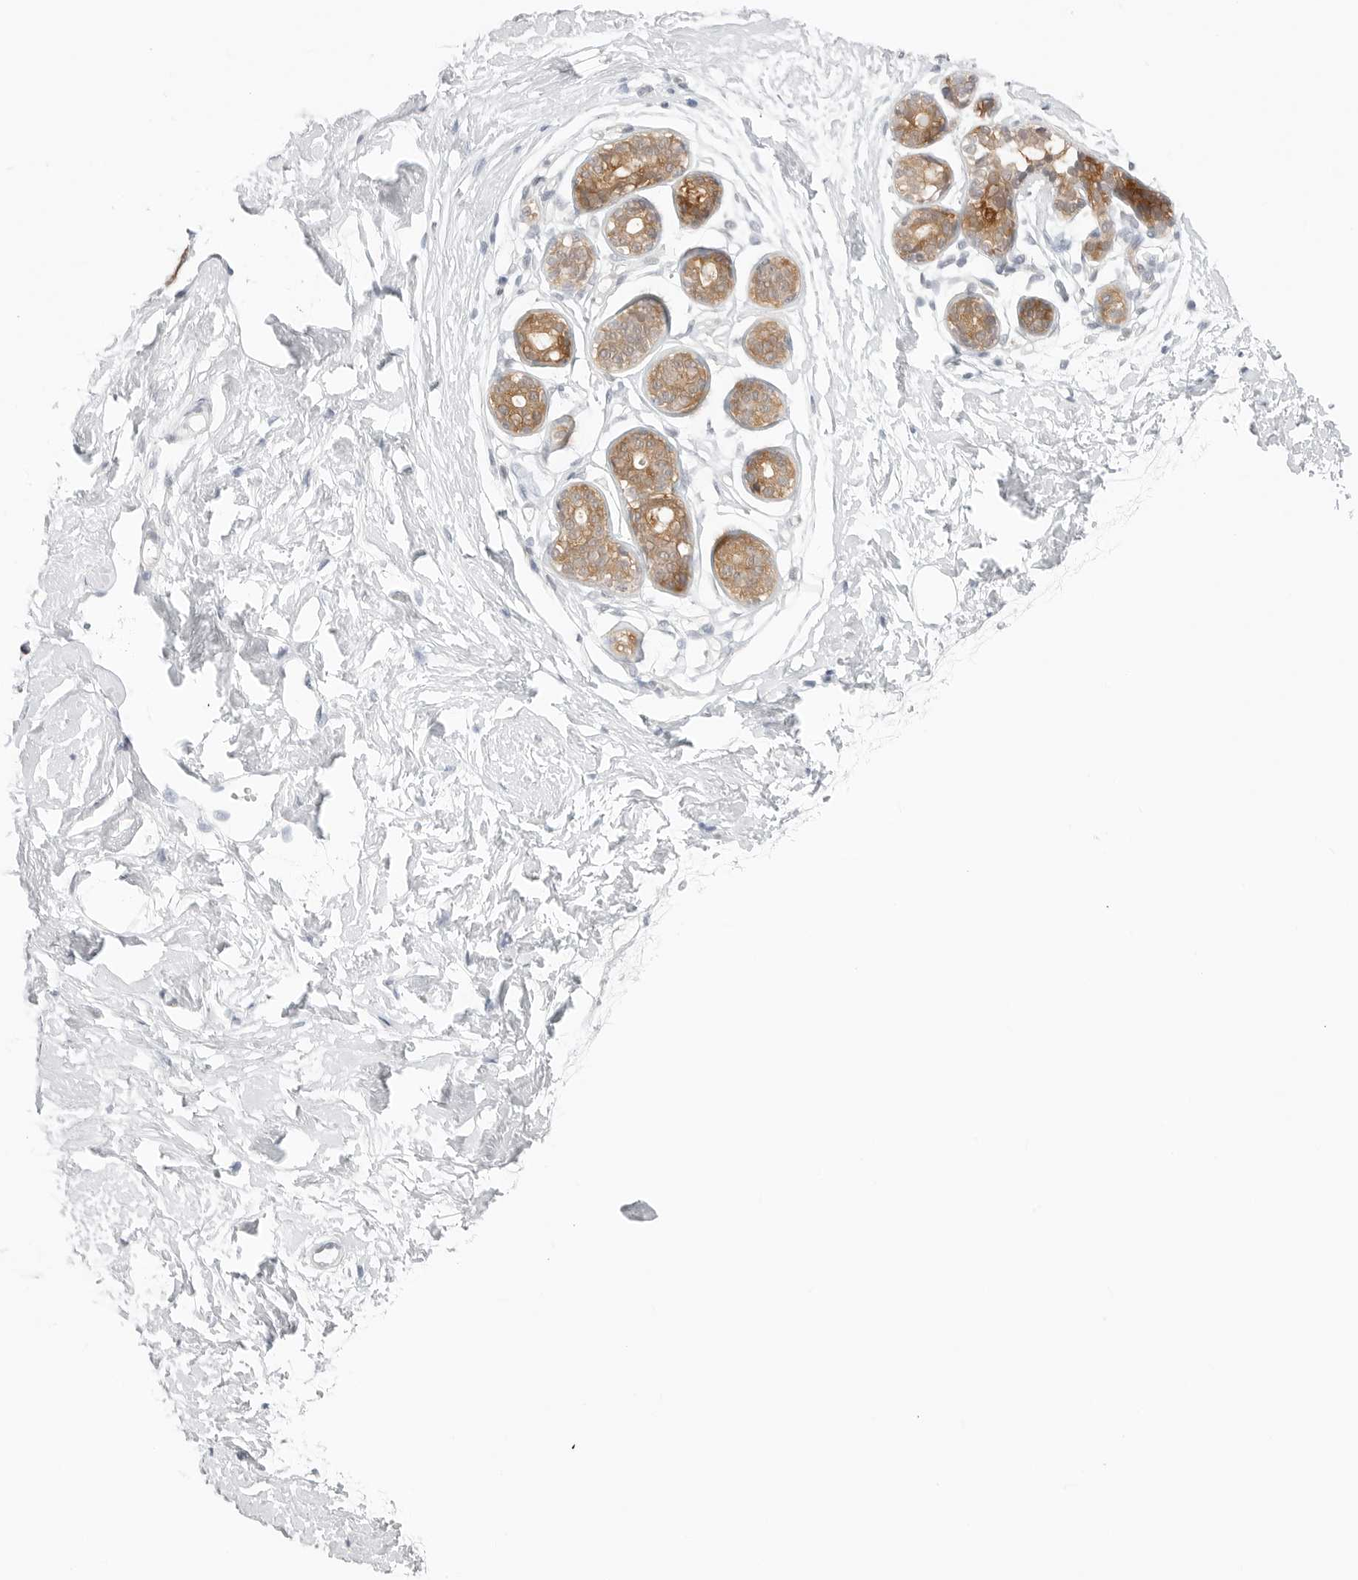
{"staining": {"intensity": "moderate", "quantity": "25%-75%", "location": "cytoplasmic/membranous"}, "tissue": "breast", "cell_type": "Glandular cells", "image_type": "normal", "snomed": [{"axis": "morphology", "description": "Normal tissue, NOS"}, {"axis": "topography", "description": "Breast"}], "caption": "Protein staining reveals moderate cytoplasmic/membranous positivity in approximately 25%-75% of glandular cells in normal breast. (IHC, brightfield microscopy, high magnification).", "gene": "NUDC", "patient": {"sex": "female", "age": 23}}